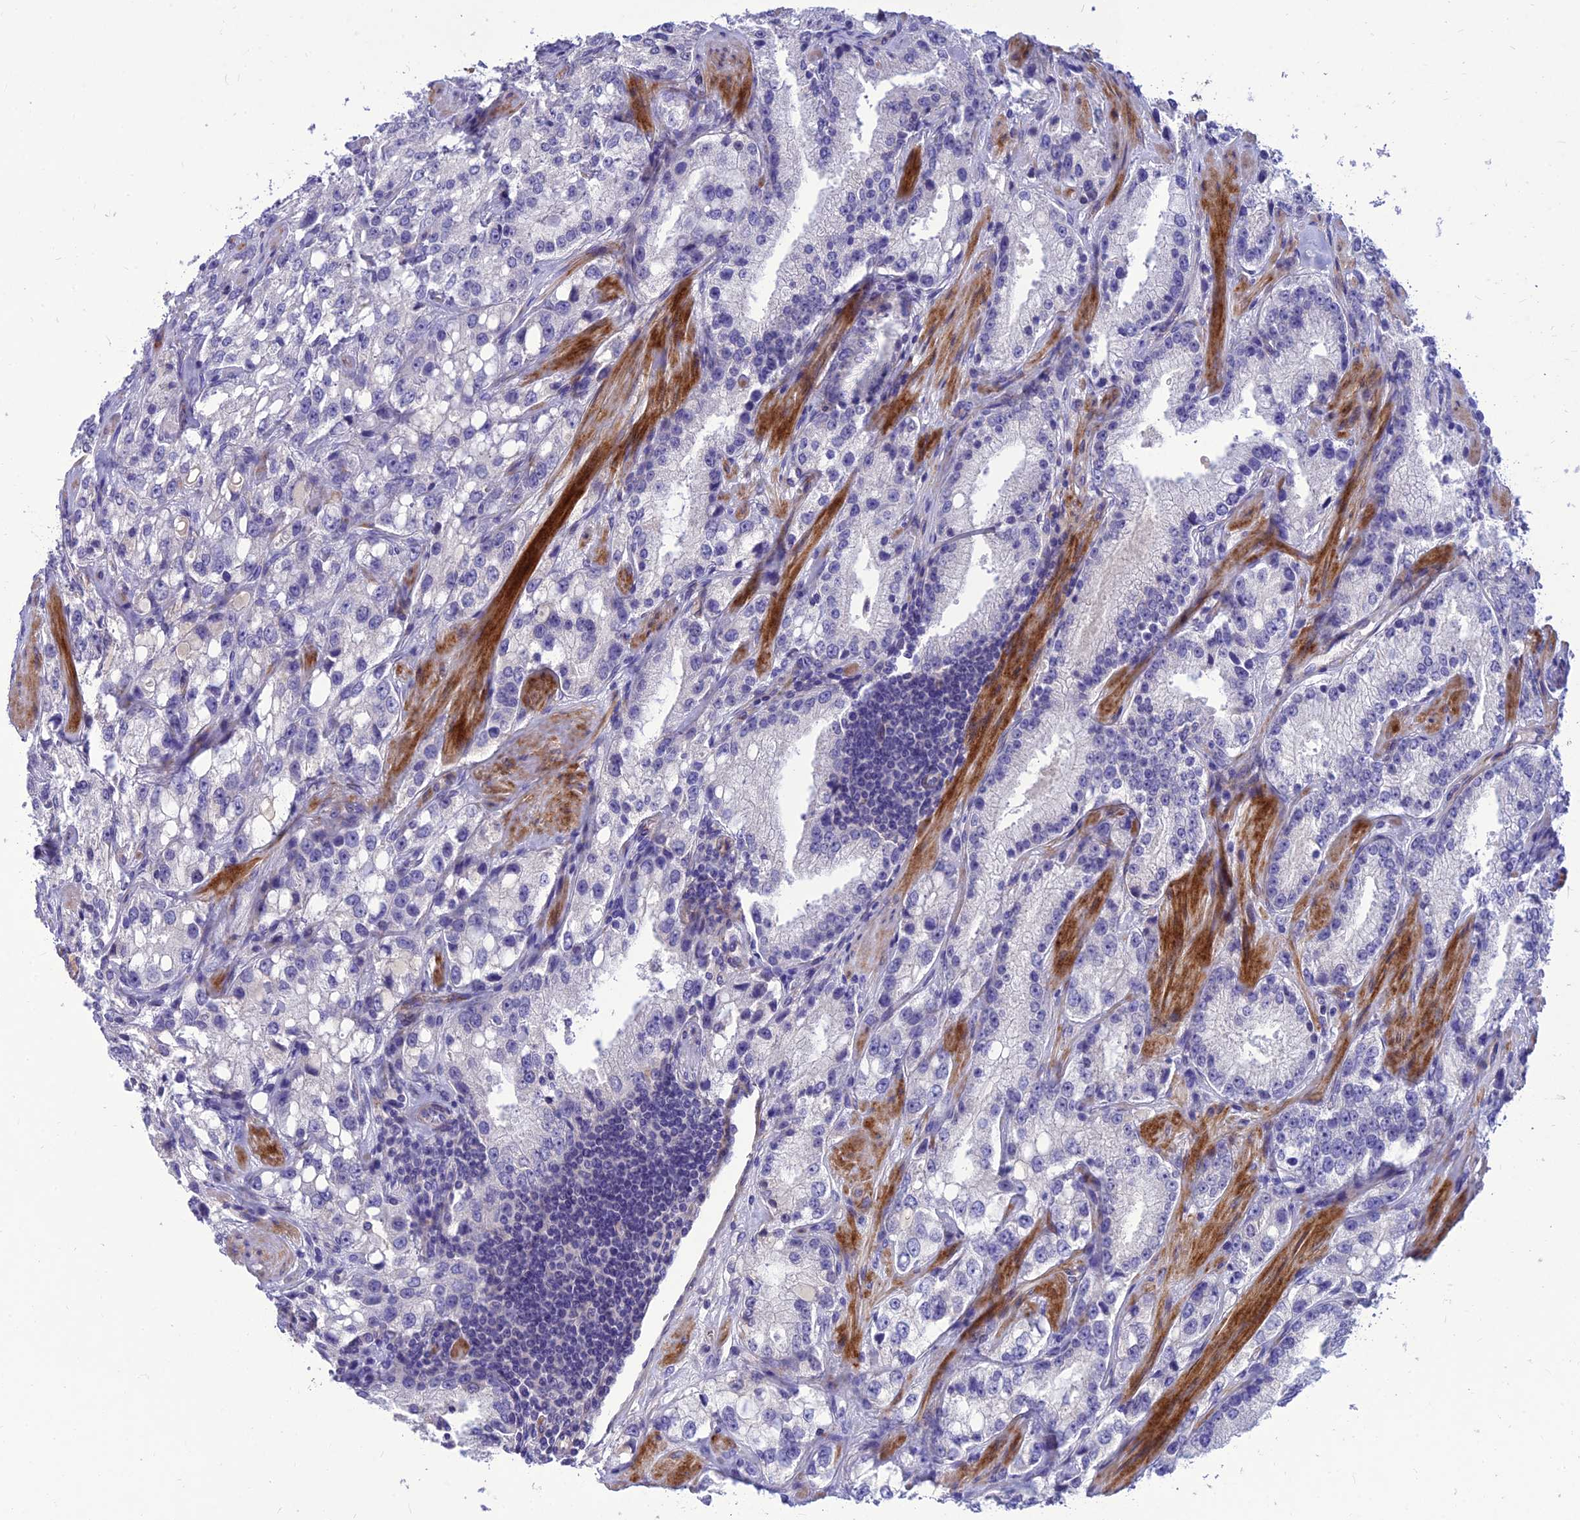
{"staining": {"intensity": "negative", "quantity": "none", "location": "none"}, "tissue": "prostate cancer", "cell_type": "Tumor cells", "image_type": "cancer", "snomed": [{"axis": "morphology", "description": "Adenocarcinoma, High grade"}, {"axis": "topography", "description": "Prostate"}], "caption": "Tumor cells show no significant positivity in prostate cancer.", "gene": "TEKT3", "patient": {"sex": "male", "age": 66}}